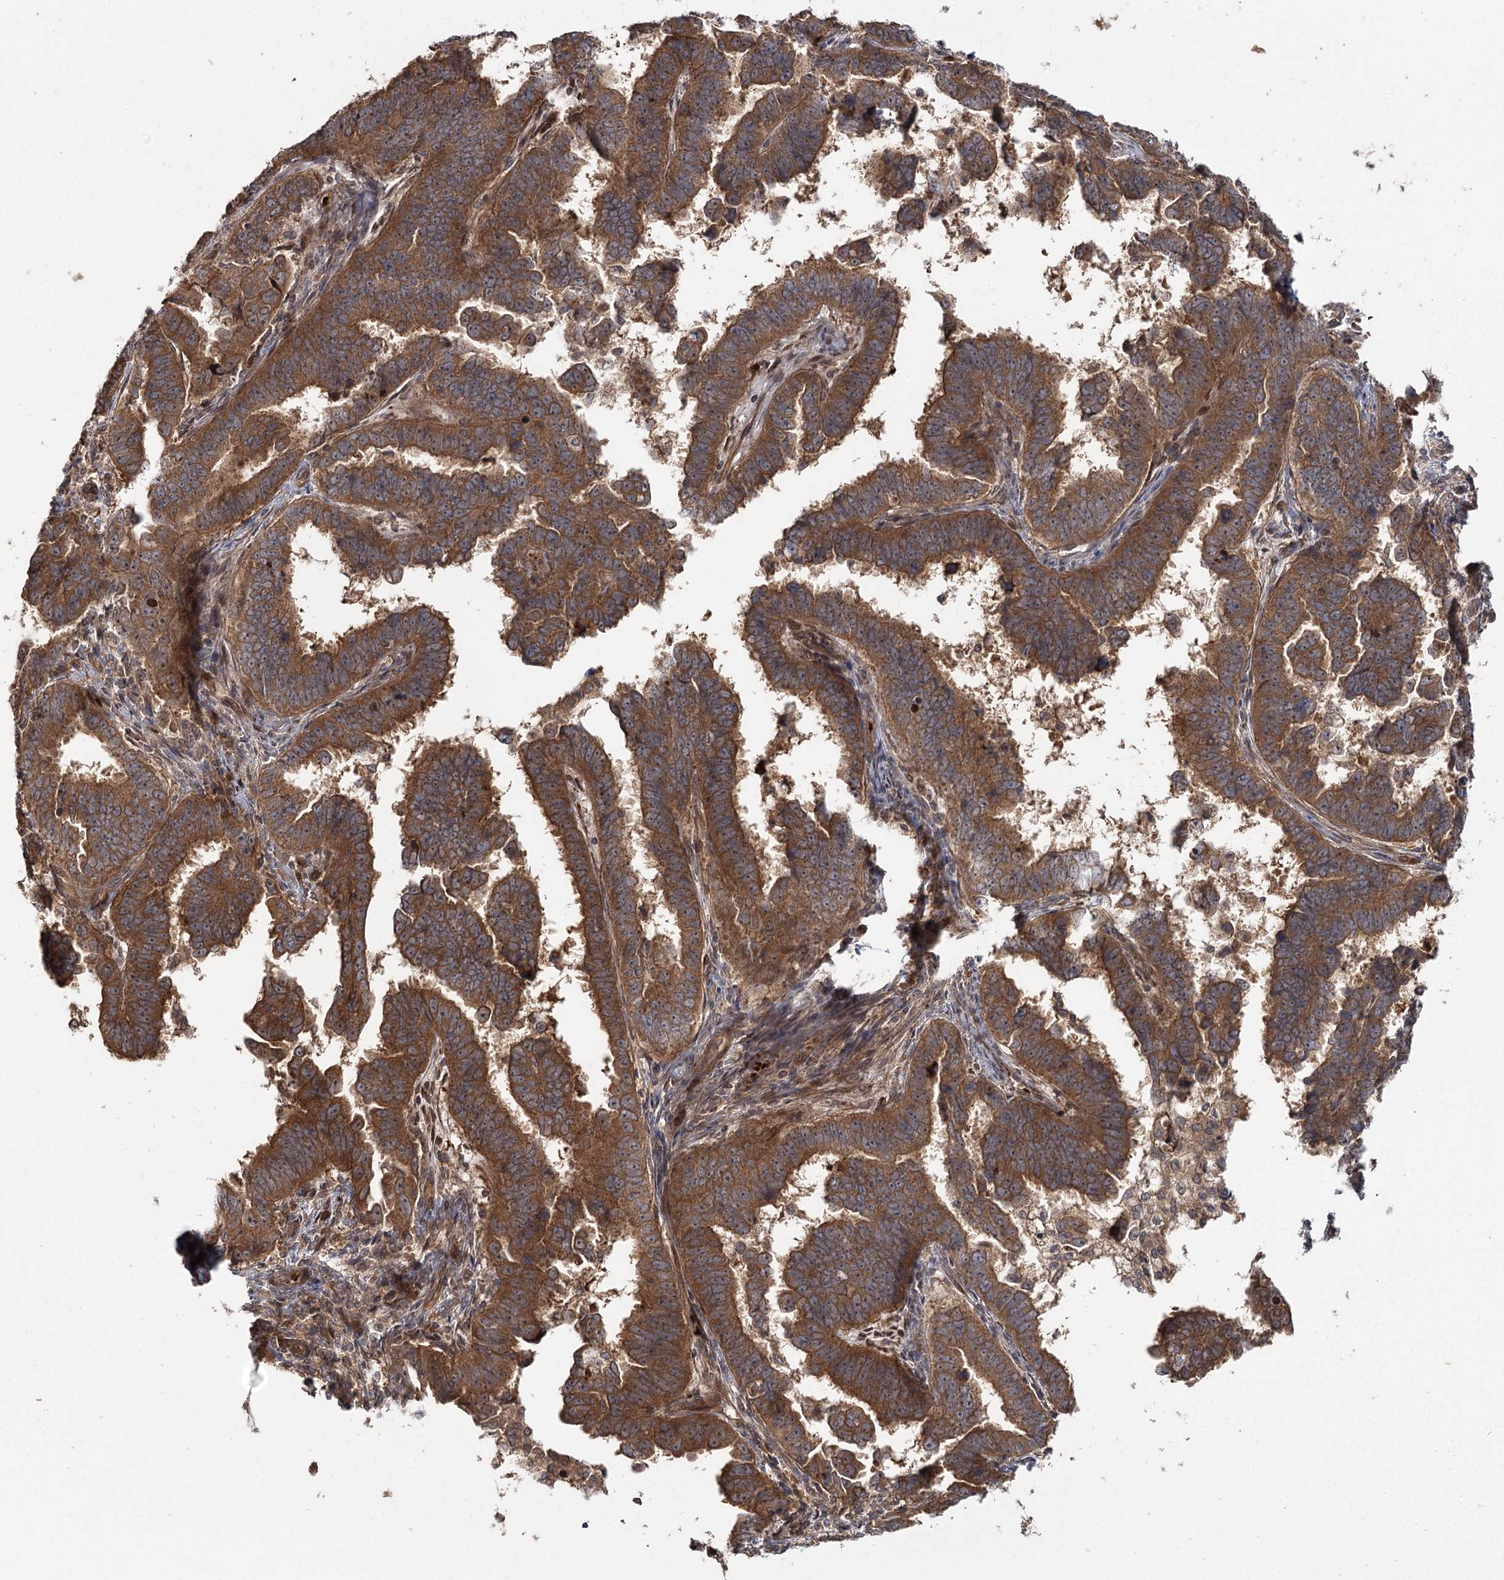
{"staining": {"intensity": "strong", "quantity": ">75%", "location": "cytoplasmic/membranous"}, "tissue": "endometrial cancer", "cell_type": "Tumor cells", "image_type": "cancer", "snomed": [{"axis": "morphology", "description": "Adenocarcinoma, NOS"}, {"axis": "topography", "description": "Endometrium"}], "caption": "Immunohistochemistry (DAB) staining of human endometrial adenocarcinoma displays strong cytoplasmic/membranous protein positivity in about >75% of tumor cells.", "gene": "RAPGEF6", "patient": {"sex": "female", "age": 75}}